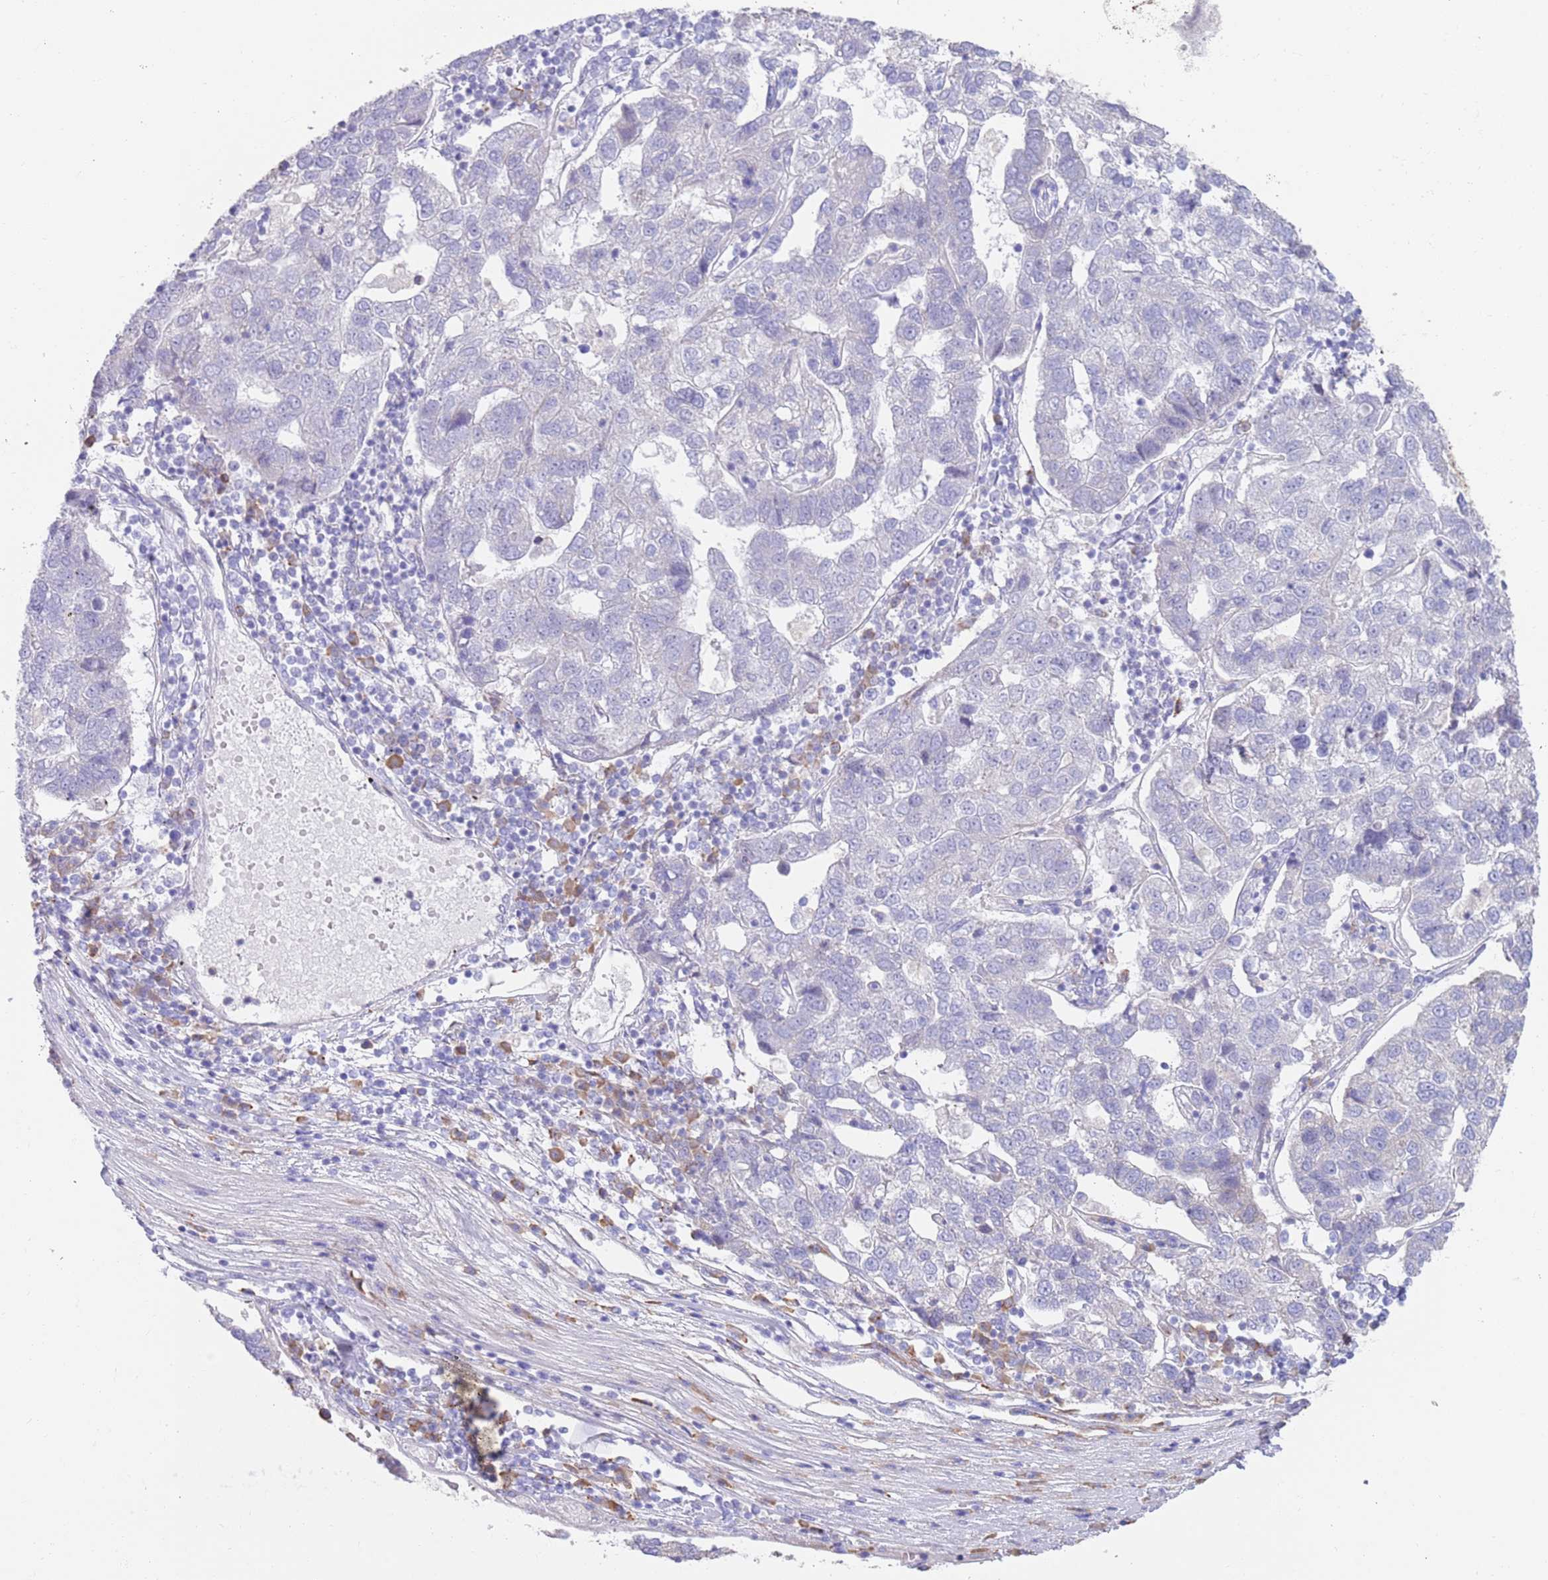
{"staining": {"intensity": "negative", "quantity": "none", "location": "none"}, "tissue": "pancreatic cancer", "cell_type": "Tumor cells", "image_type": "cancer", "snomed": [{"axis": "morphology", "description": "Adenocarcinoma, NOS"}, {"axis": "topography", "description": "Pancreas"}], "caption": "Adenocarcinoma (pancreatic) stained for a protein using immunohistochemistry shows no staining tumor cells.", "gene": "CCDC149", "patient": {"sex": "female", "age": 61}}